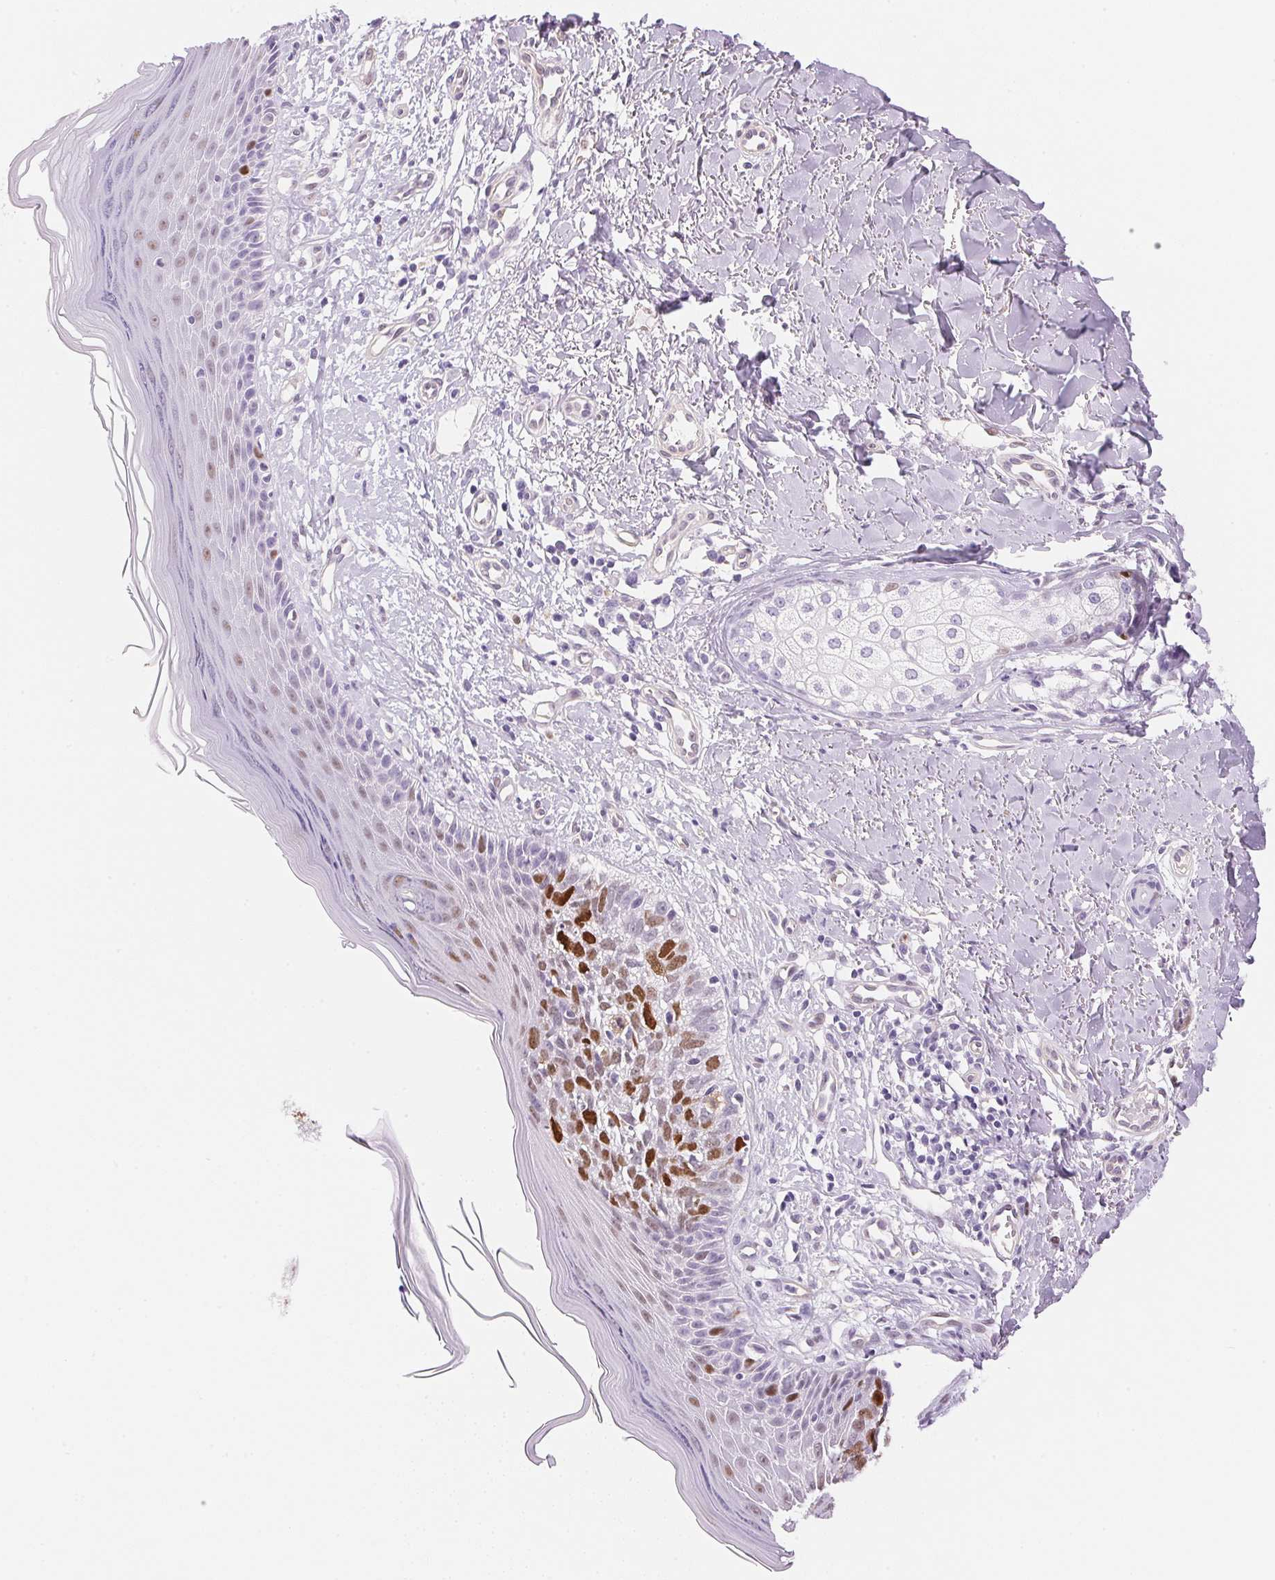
{"staining": {"intensity": "strong", "quantity": "25%-75%", "location": "nuclear"}, "tissue": "skin cancer", "cell_type": "Tumor cells", "image_type": "cancer", "snomed": [{"axis": "morphology", "description": "Basal cell carcinoma"}, {"axis": "topography", "description": "Skin"}], "caption": "Skin cancer stained with DAB immunohistochemistry (IHC) displays high levels of strong nuclear positivity in approximately 25%-75% of tumor cells. The staining was performed using DAB (3,3'-diaminobenzidine), with brown indicating positive protein expression. Nuclei are stained blue with hematoxylin.", "gene": "SMTN", "patient": {"sex": "female", "age": 45}}